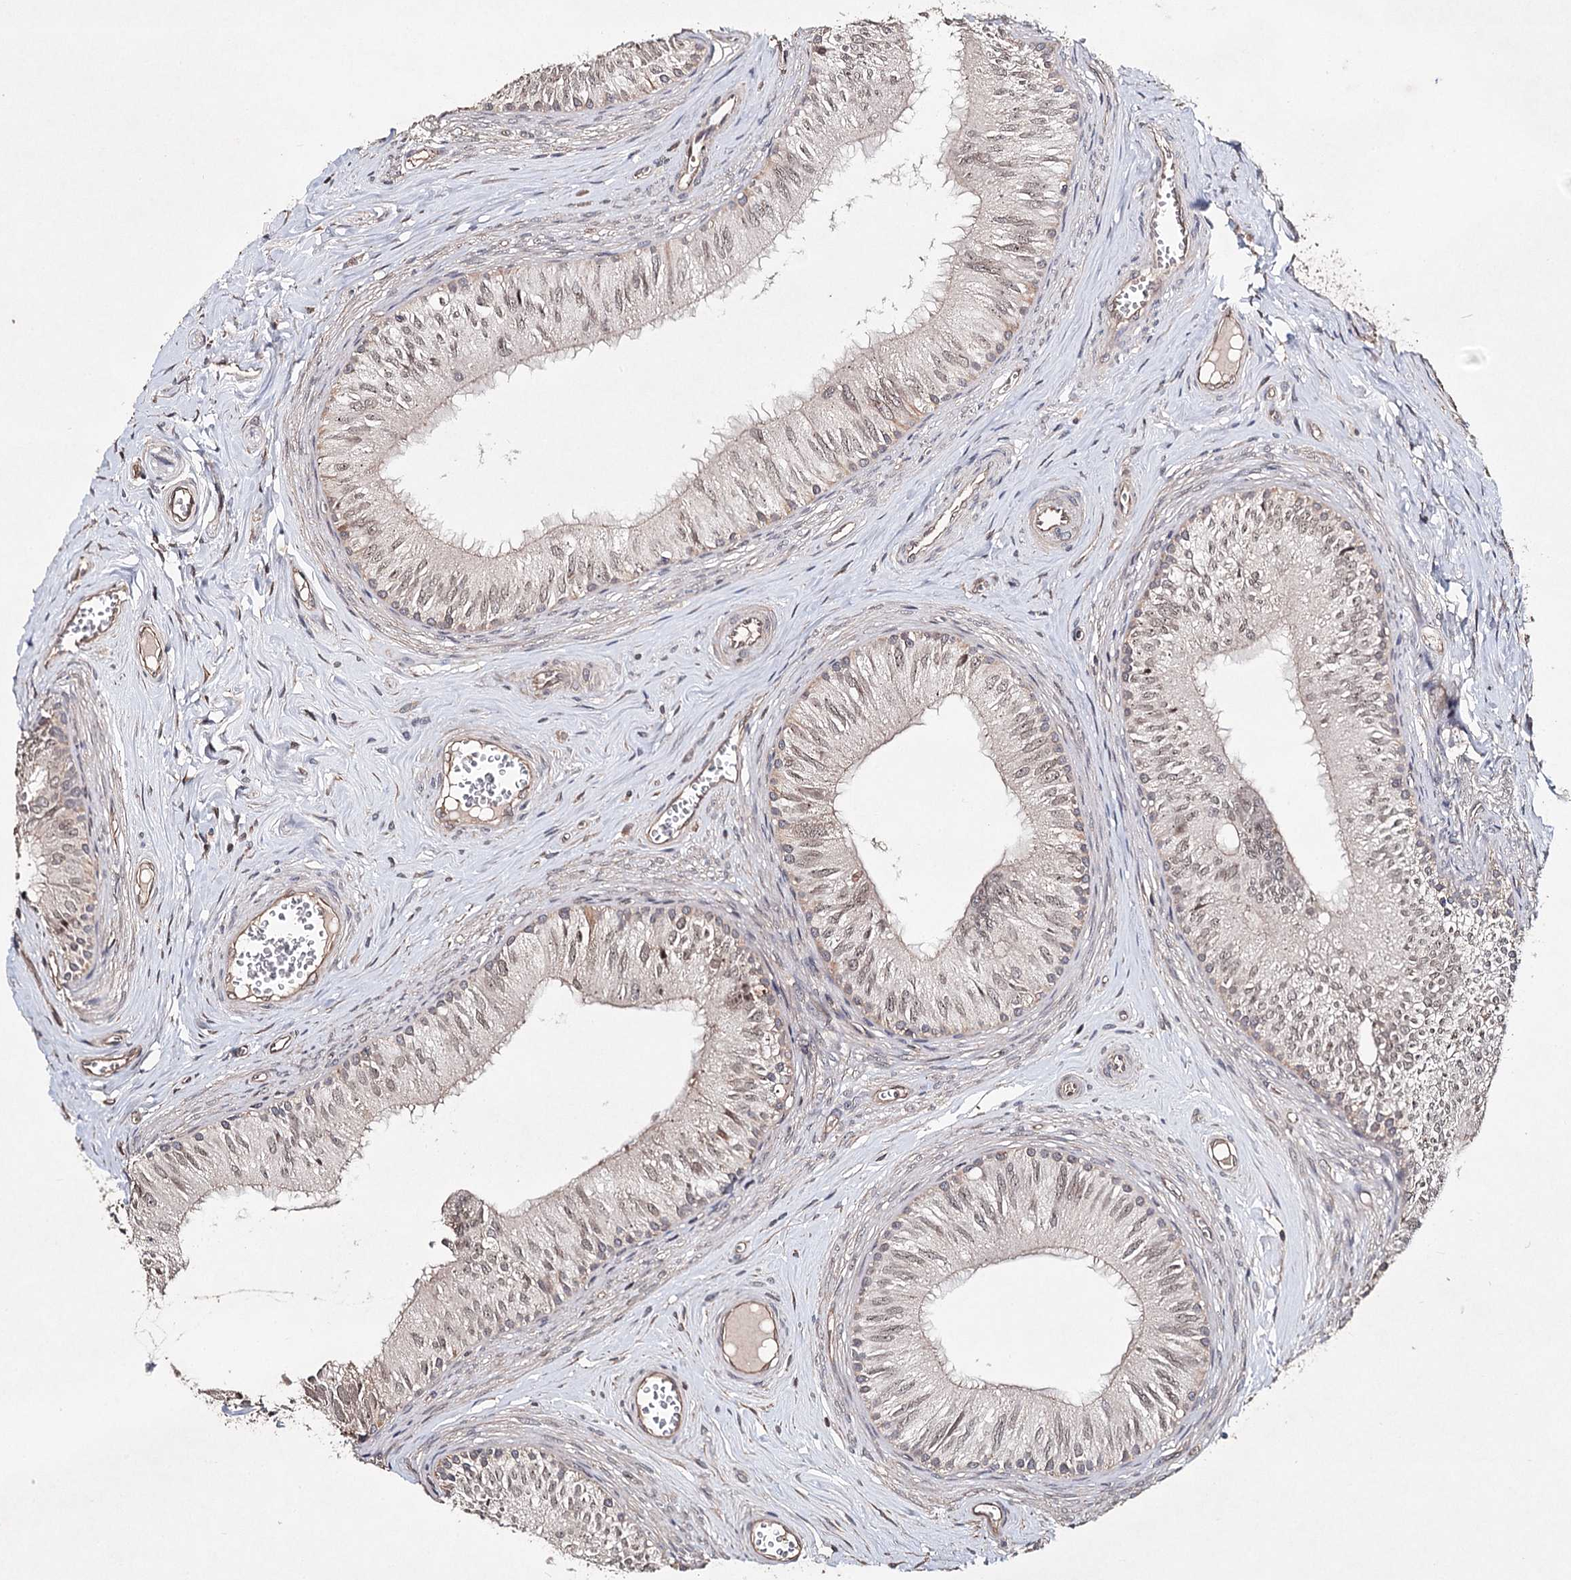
{"staining": {"intensity": "weak", "quantity": "25%-75%", "location": "cytoplasmic/membranous,nuclear"}, "tissue": "epididymis", "cell_type": "Glandular cells", "image_type": "normal", "snomed": [{"axis": "morphology", "description": "Normal tissue, NOS"}, {"axis": "topography", "description": "Epididymis"}], "caption": "This photomicrograph reveals benign epididymis stained with immunohistochemistry (IHC) to label a protein in brown. The cytoplasmic/membranous,nuclear of glandular cells show weak positivity for the protein. Nuclei are counter-stained blue.", "gene": "NOPCHAP1", "patient": {"sex": "male", "age": 46}}